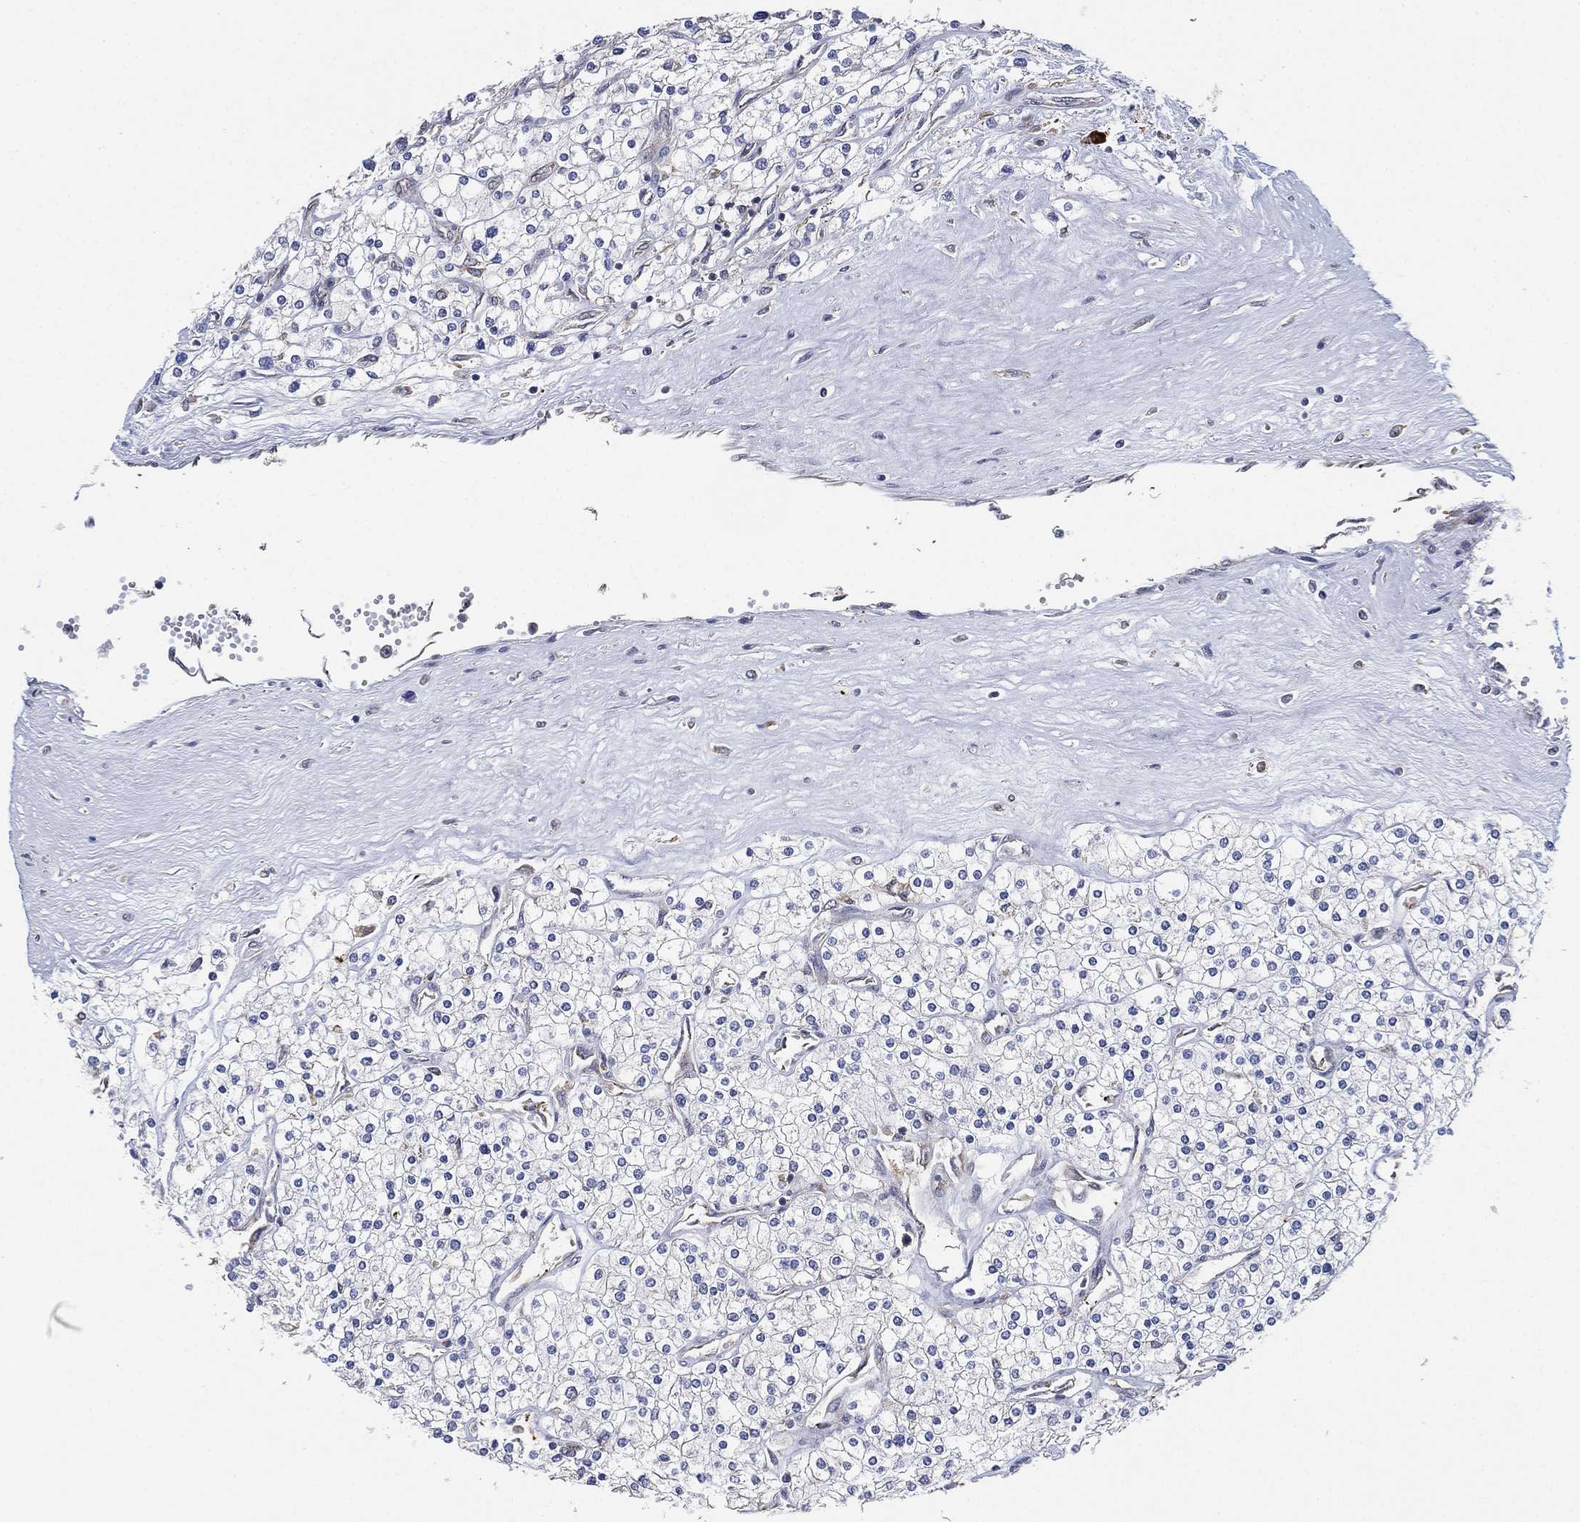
{"staining": {"intensity": "negative", "quantity": "none", "location": "none"}, "tissue": "renal cancer", "cell_type": "Tumor cells", "image_type": "cancer", "snomed": [{"axis": "morphology", "description": "Adenocarcinoma, NOS"}, {"axis": "topography", "description": "Kidney"}], "caption": "Human renal cancer (adenocarcinoma) stained for a protein using IHC demonstrates no expression in tumor cells.", "gene": "FES", "patient": {"sex": "male", "age": 80}}